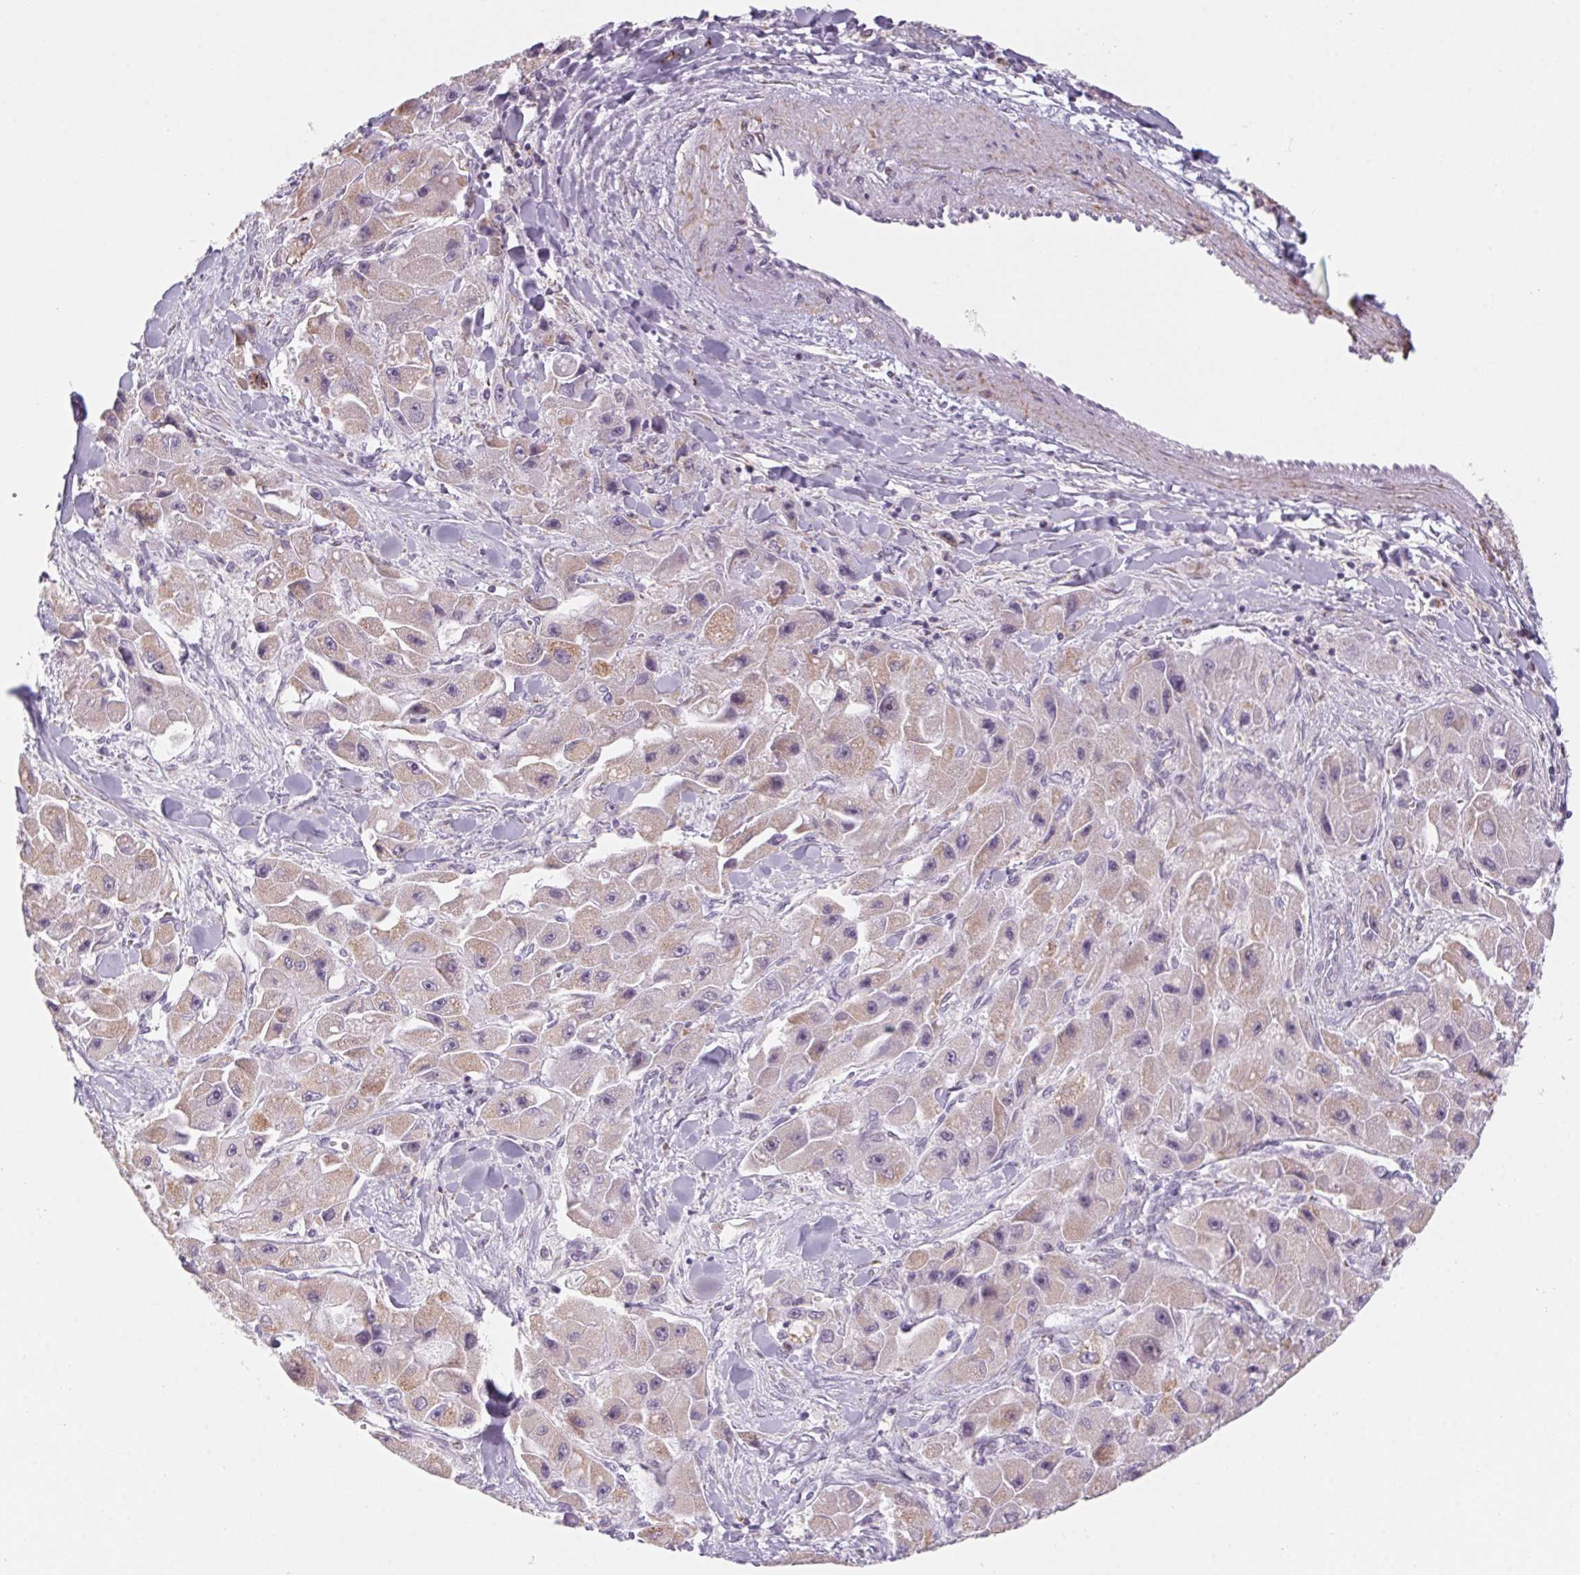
{"staining": {"intensity": "weak", "quantity": "25%-75%", "location": "cytoplasmic/membranous"}, "tissue": "liver cancer", "cell_type": "Tumor cells", "image_type": "cancer", "snomed": [{"axis": "morphology", "description": "Carcinoma, Hepatocellular, NOS"}, {"axis": "topography", "description": "Liver"}], "caption": "Human liver cancer stained for a protein (brown) reveals weak cytoplasmic/membranous positive staining in about 25%-75% of tumor cells.", "gene": "PRPH", "patient": {"sex": "male", "age": 24}}